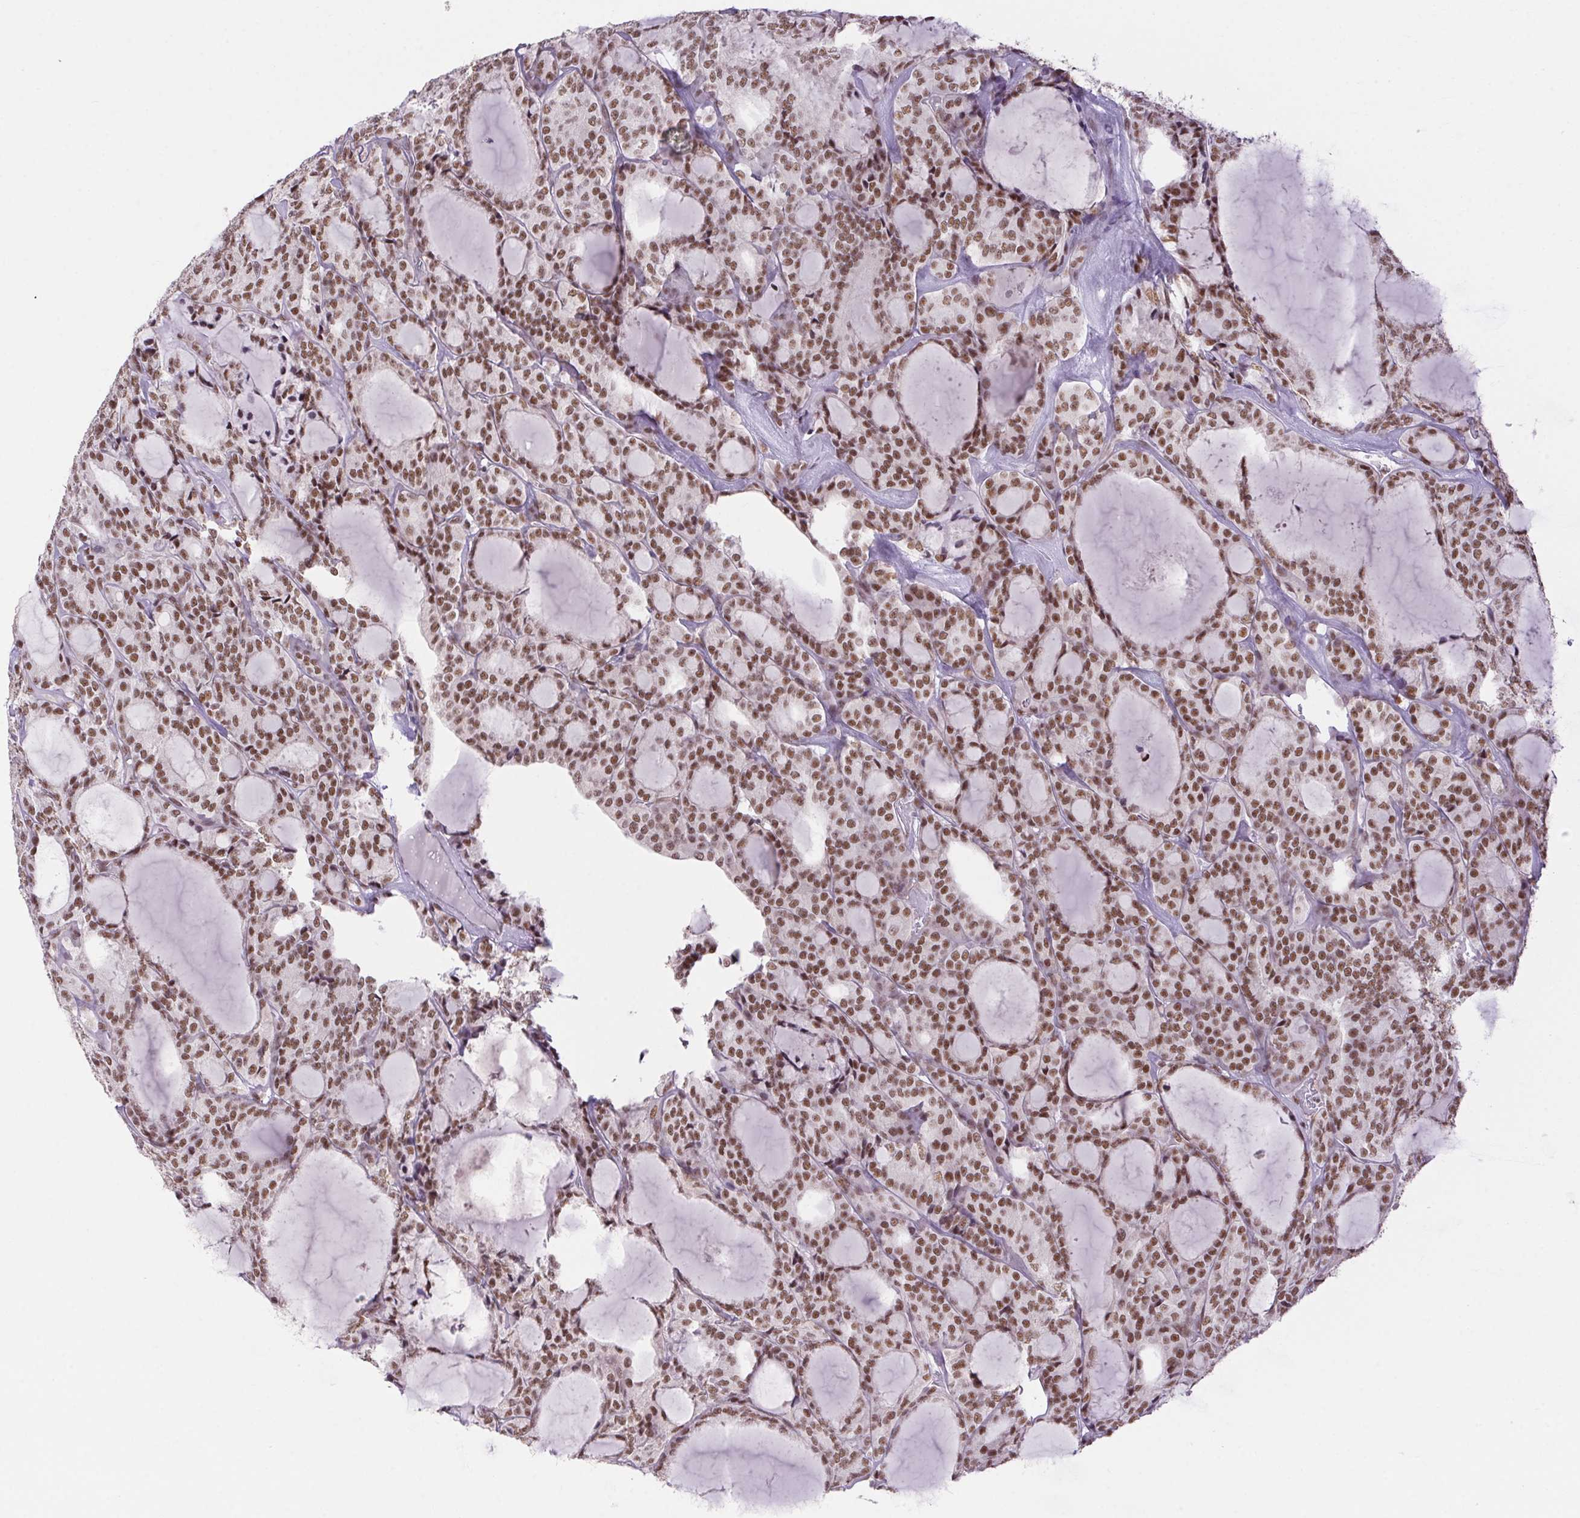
{"staining": {"intensity": "moderate", "quantity": ">75%", "location": "nuclear"}, "tissue": "thyroid cancer", "cell_type": "Tumor cells", "image_type": "cancer", "snomed": [{"axis": "morphology", "description": "Follicular adenoma carcinoma, NOS"}, {"axis": "topography", "description": "Thyroid gland"}], "caption": "Follicular adenoma carcinoma (thyroid) stained with a brown dye shows moderate nuclear positive staining in about >75% of tumor cells.", "gene": "DDX17", "patient": {"sex": "male", "age": 74}}